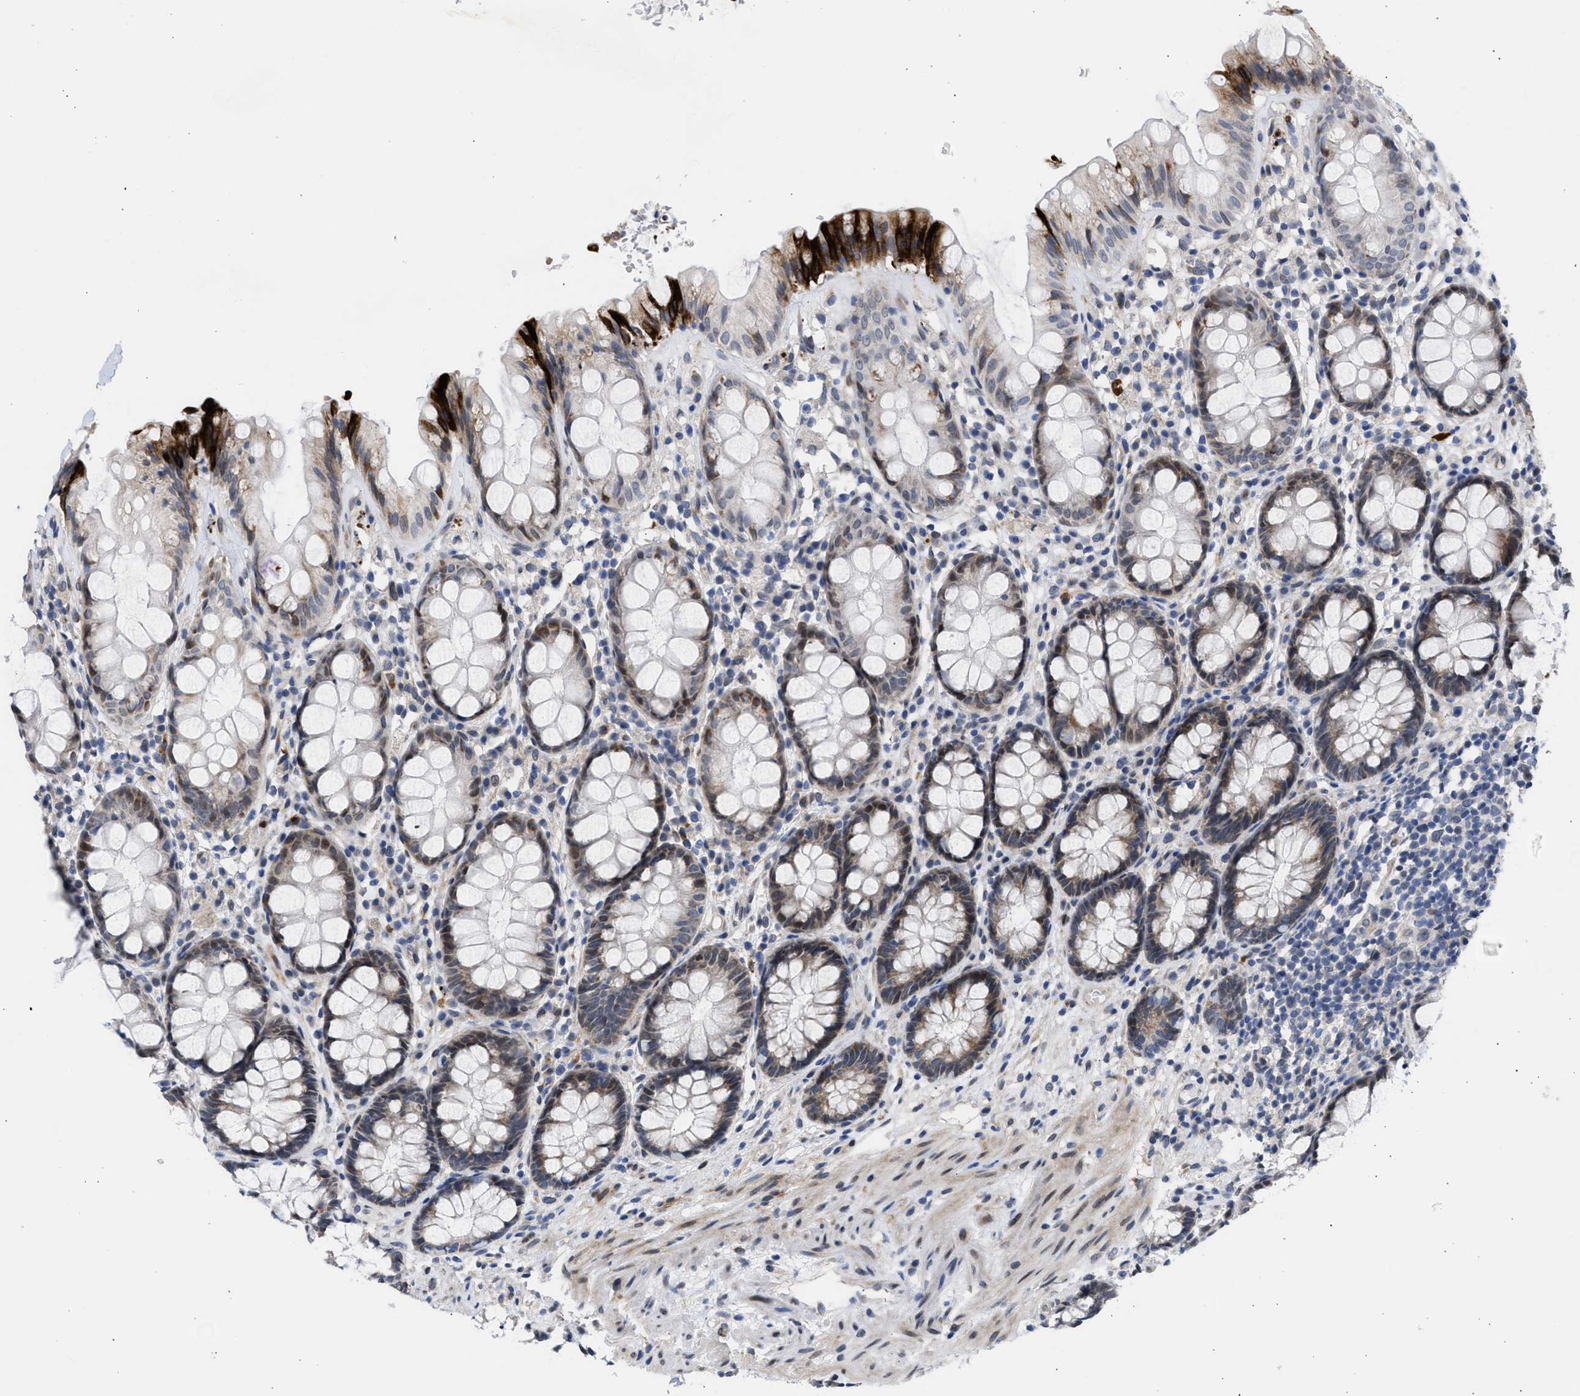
{"staining": {"intensity": "strong", "quantity": "<25%", "location": "cytoplasmic/membranous"}, "tissue": "rectum", "cell_type": "Glandular cells", "image_type": "normal", "snomed": [{"axis": "morphology", "description": "Normal tissue, NOS"}, {"axis": "topography", "description": "Rectum"}], "caption": "Approximately <25% of glandular cells in benign human rectum reveal strong cytoplasmic/membranous protein positivity as visualized by brown immunohistochemical staining.", "gene": "NUP35", "patient": {"sex": "male", "age": 64}}